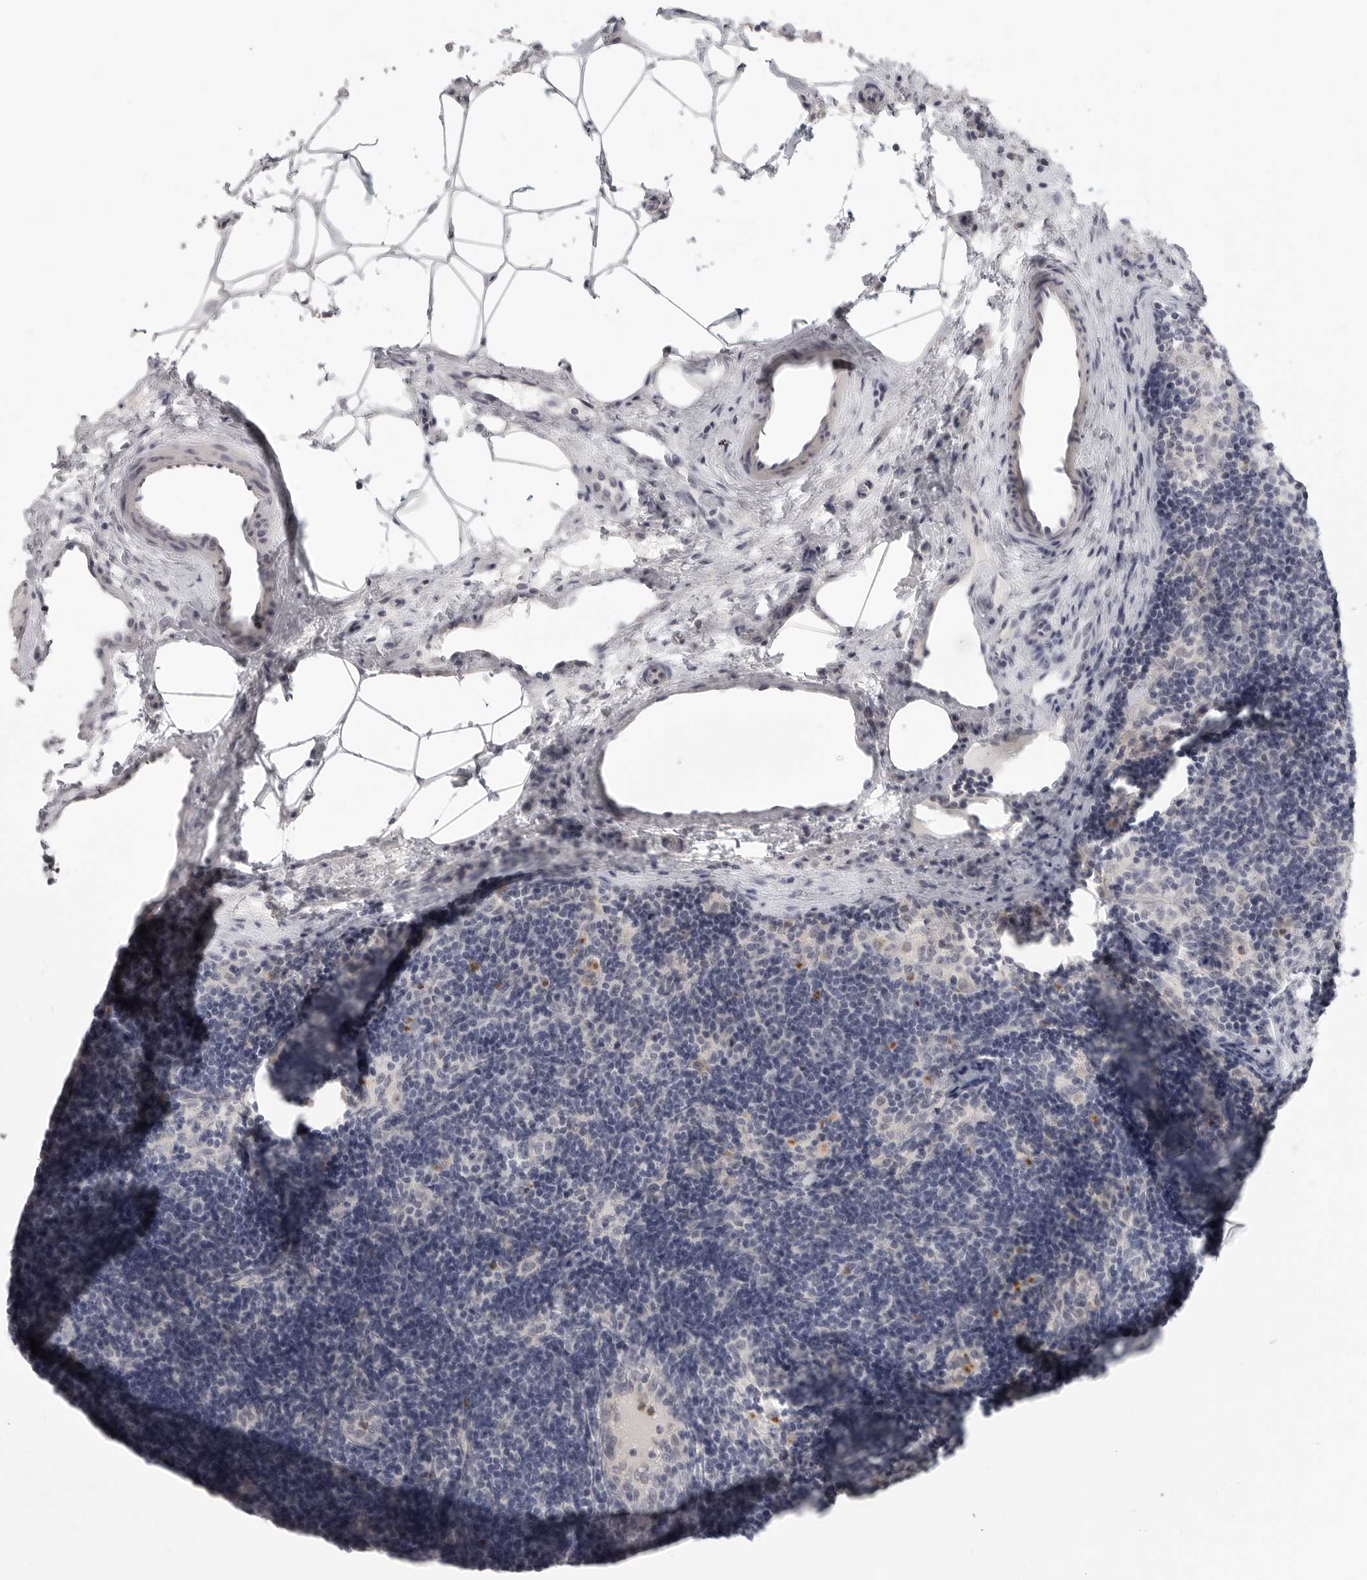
{"staining": {"intensity": "negative", "quantity": "none", "location": "none"}, "tissue": "lymph node", "cell_type": "Germinal center cells", "image_type": "normal", "snomed": [{"axis": "morphology", "description": "Normal tissue, NOS"}, {"axis": "topography", "description": "Lymph node"}], "caption": "This photomicrograph is of unremarkable lymph node stained with immunohistochemistry (IHC) to label a protein in brown with the nuclei are counter-stained blue. There is no staining in germinal center cells.", "gene": "HMGCS2", "patient": {"sex": "female", "age": 22}}